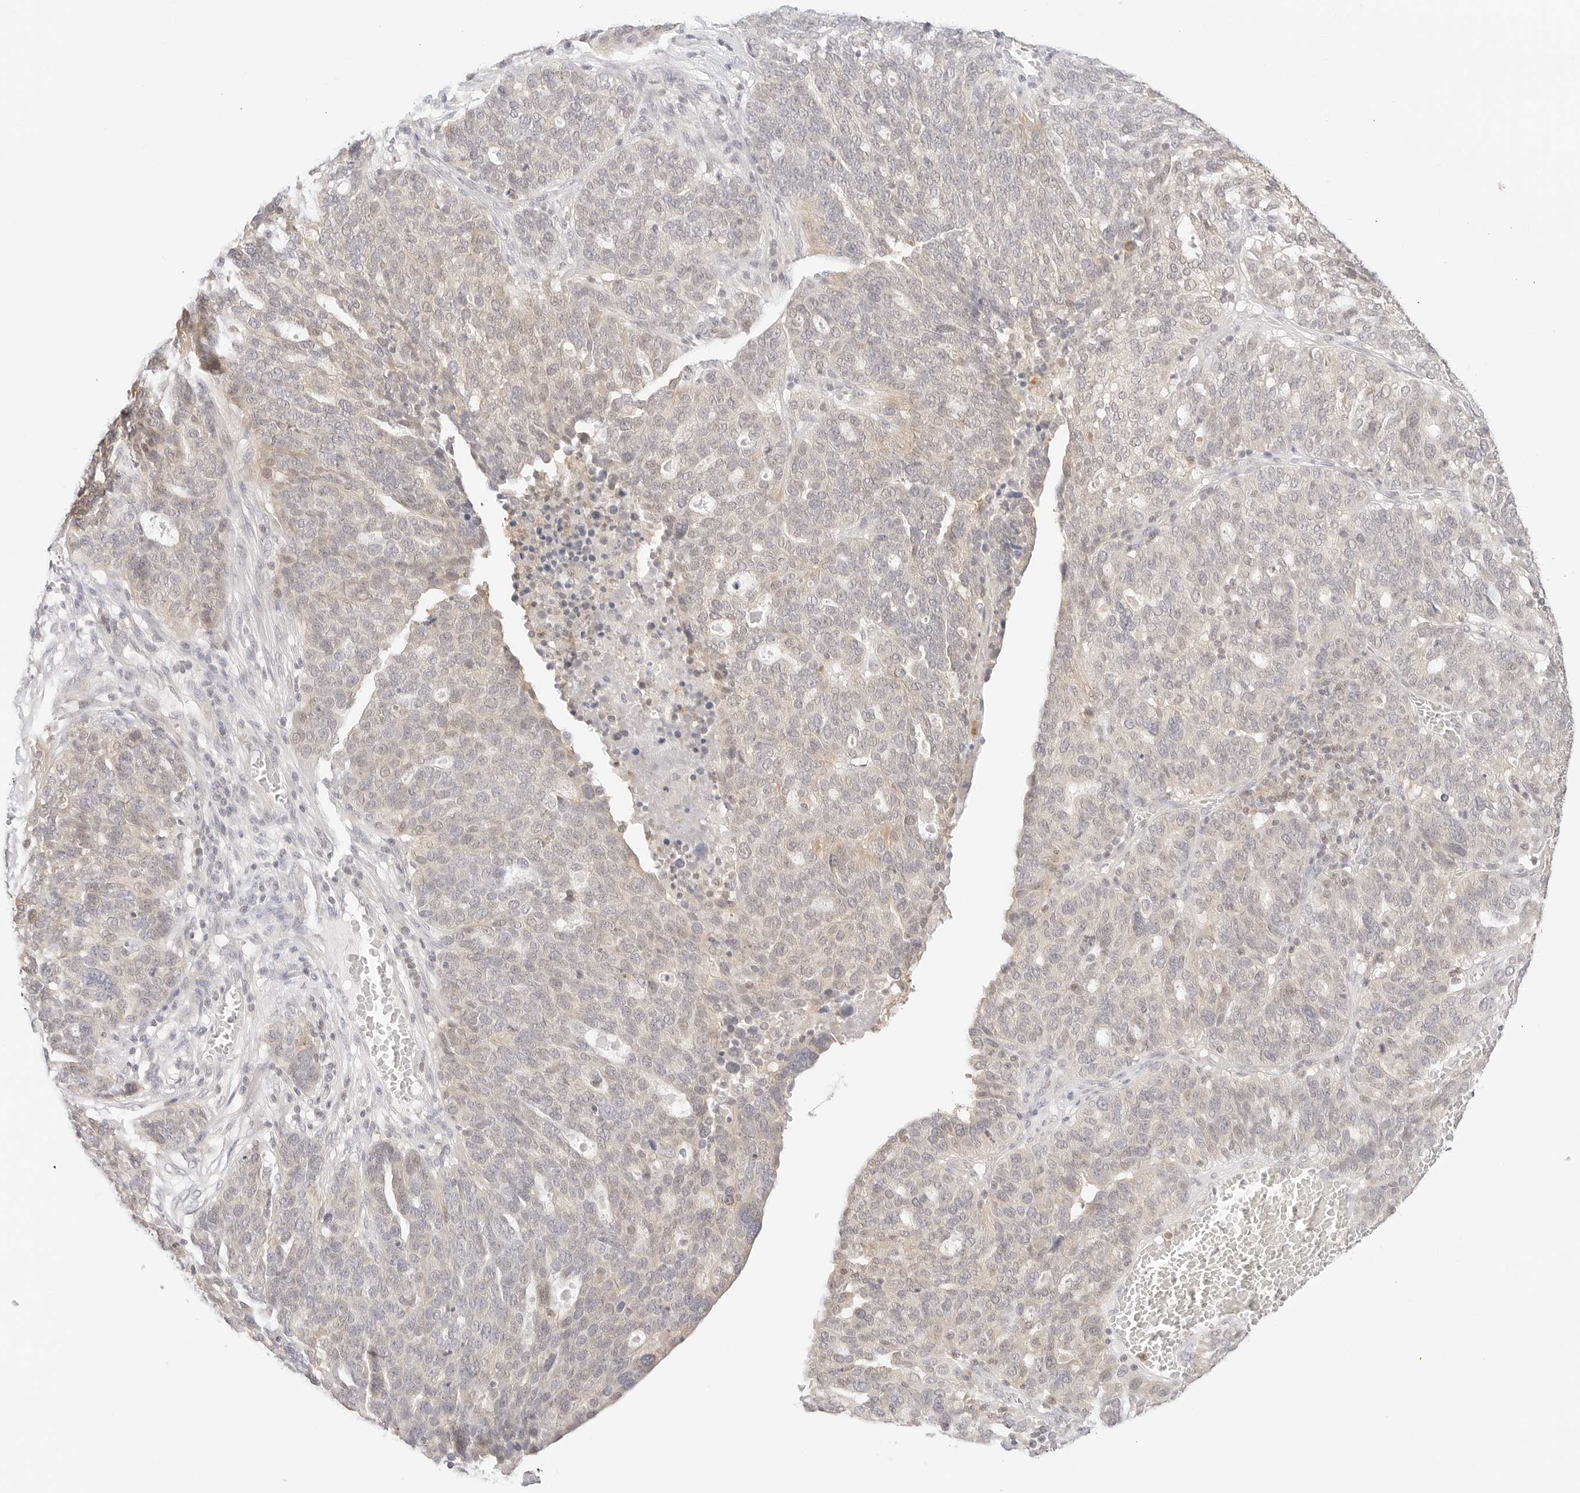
{"staining": {"intensity": "negative", "quantity": "none", "location": "none"}, "tissue": "ovarian cancer", "cell_type": "Tumor cells", "image_type": "cancer", "snomed": [{"axis": "morphology", "description": "Cystadenocarcinoma, serous, NOS"}, {"axis": "topography", "description": "Ovary"}], "caption": "There is no significant positivity in tumor cells of ovarian serous cystadenocarcinoma.", "gene": "GNAS", "patient": {"sex": "female", "age": 59}}